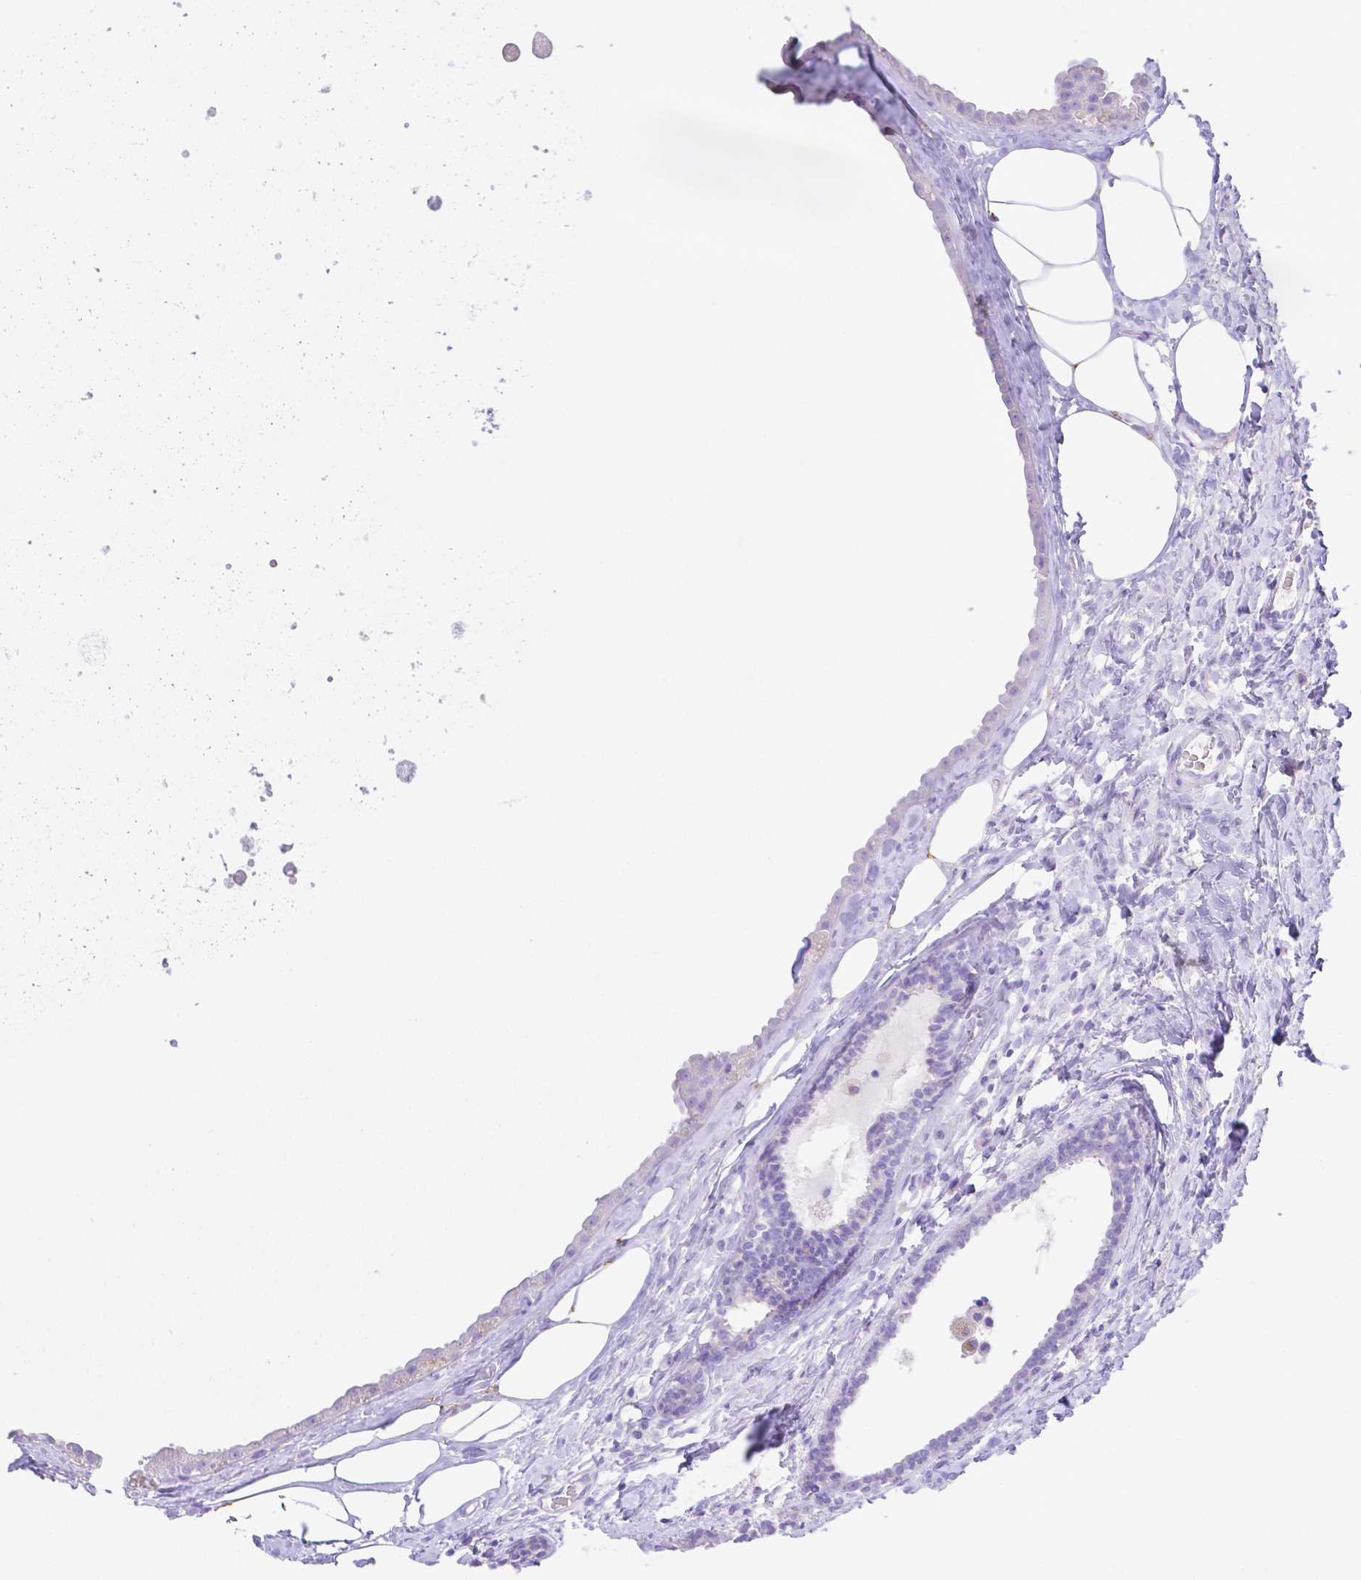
{"staining": {"intensity": "negative", "quantity": "none", "location": "none"}, "tissue": "breast cancer", "cell_type": "Tumor cells", "image_type": "cancer", "snomed": [{"axis": "morphology", "description": "Duct carcinoma"}, {"axis": "topography", "description": "Breast"}], "caption": "The histopathology image displays no significant positivity in tumor cells of breast infiltrating ductal carcinoma.", "gene": "SMR3A", "patient": {"sex": "female", "age": 59}}